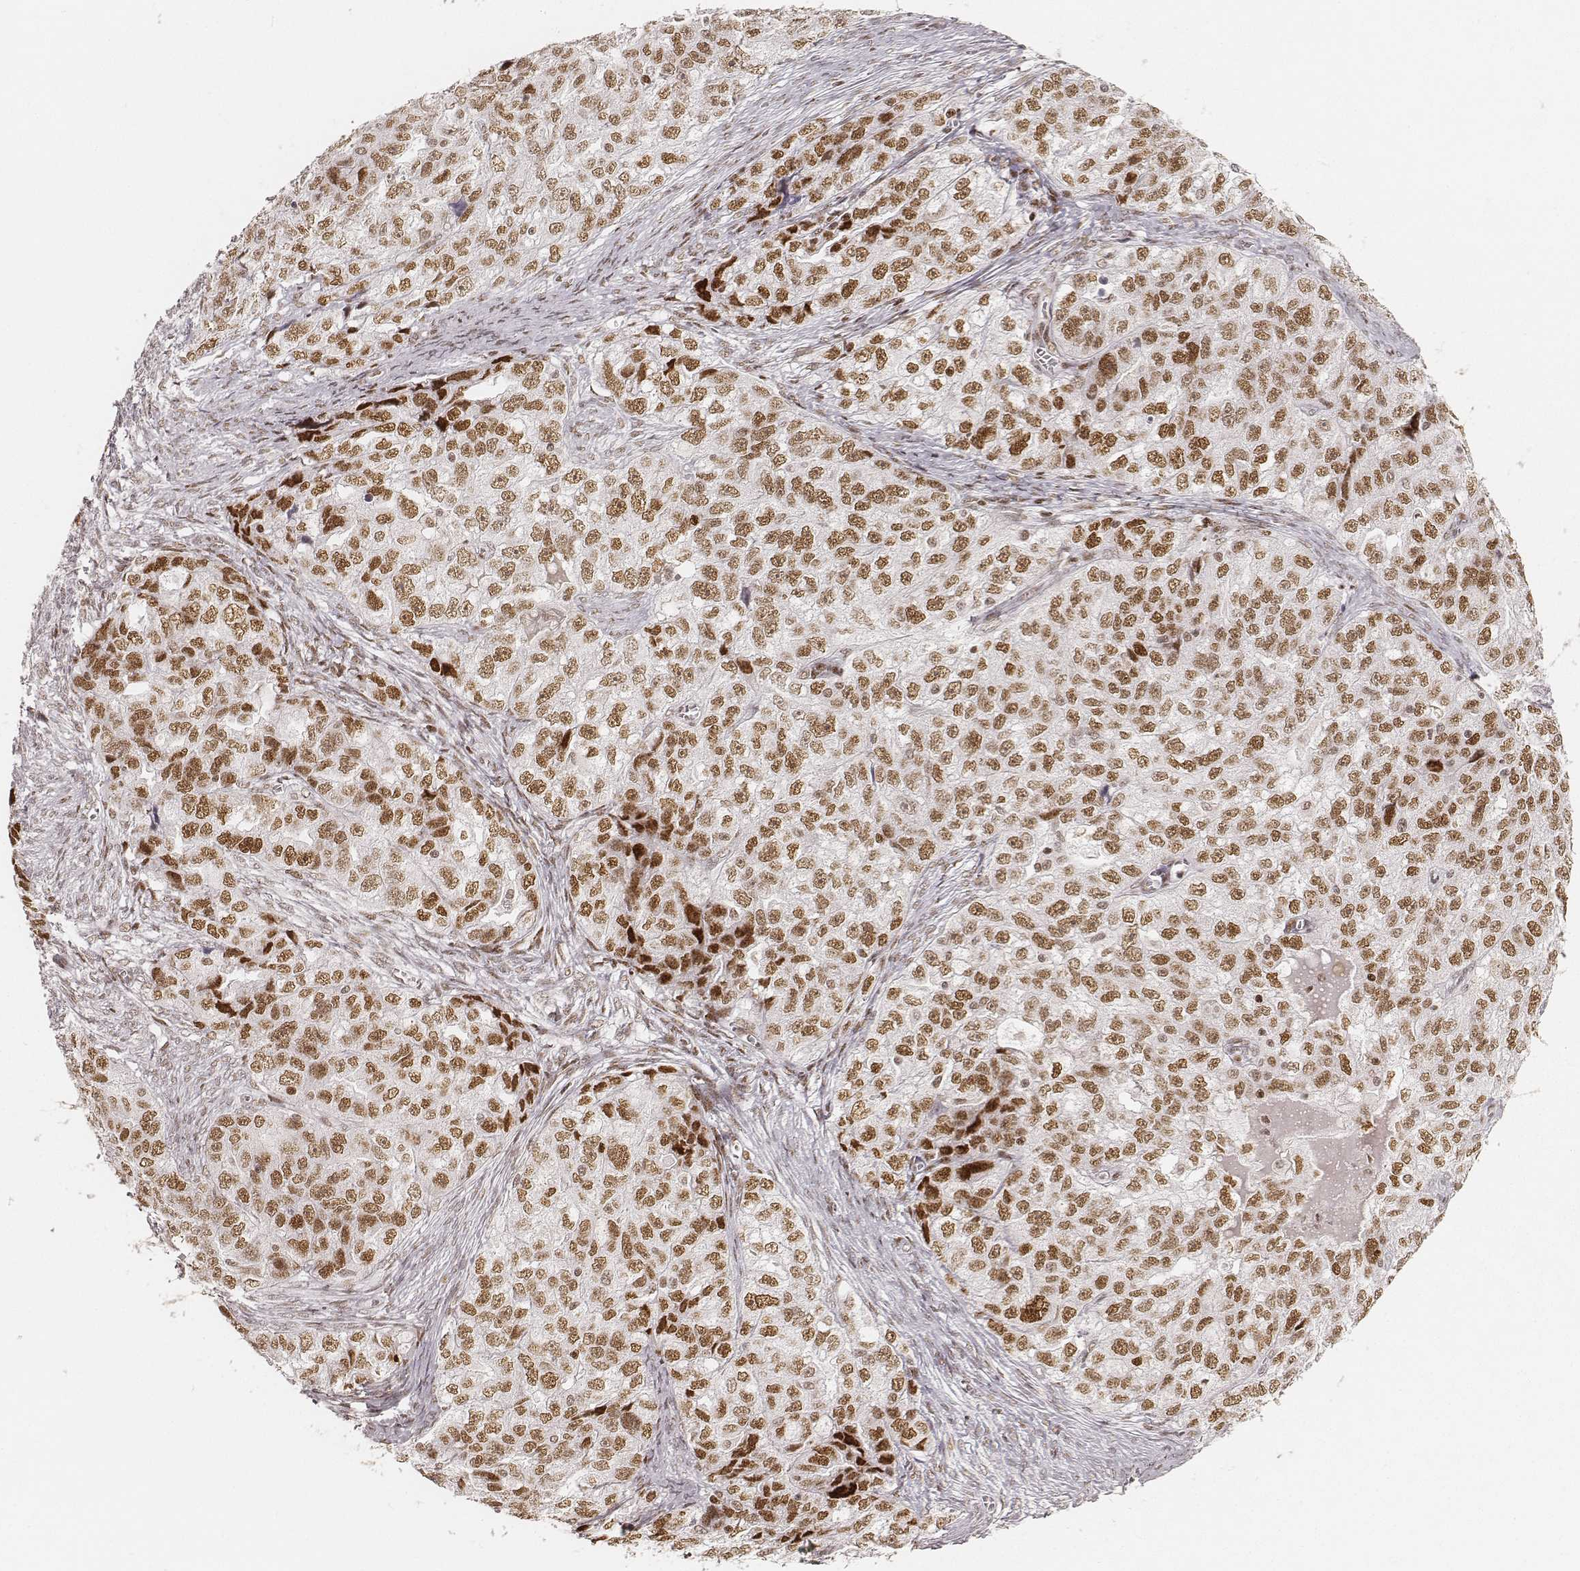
{"staining": {"intensity": "moderate", "quantity": ">75%", "location": "nuclear"}, "tissue": "ovarian cancer", "cell_type": "Tumor cells", "image_type": "cancer", "snomed": [{"axis": "morphology", "description": "Cystadenocarcinoma, serous, NOS"}, {"axis": "topography", "description": "Ovary"}], "caption": "High-magnification brightfield microscopy of ovarian serous cystadenocarcinoma stained with DAB (brown) and counterstained with hematoxylin (blue). tumor cells exhibit moderate nuclear expression is present in about>75% of cells.", "gene": "HNRNPC", "patient": {"sex": "female", "age": 51}}